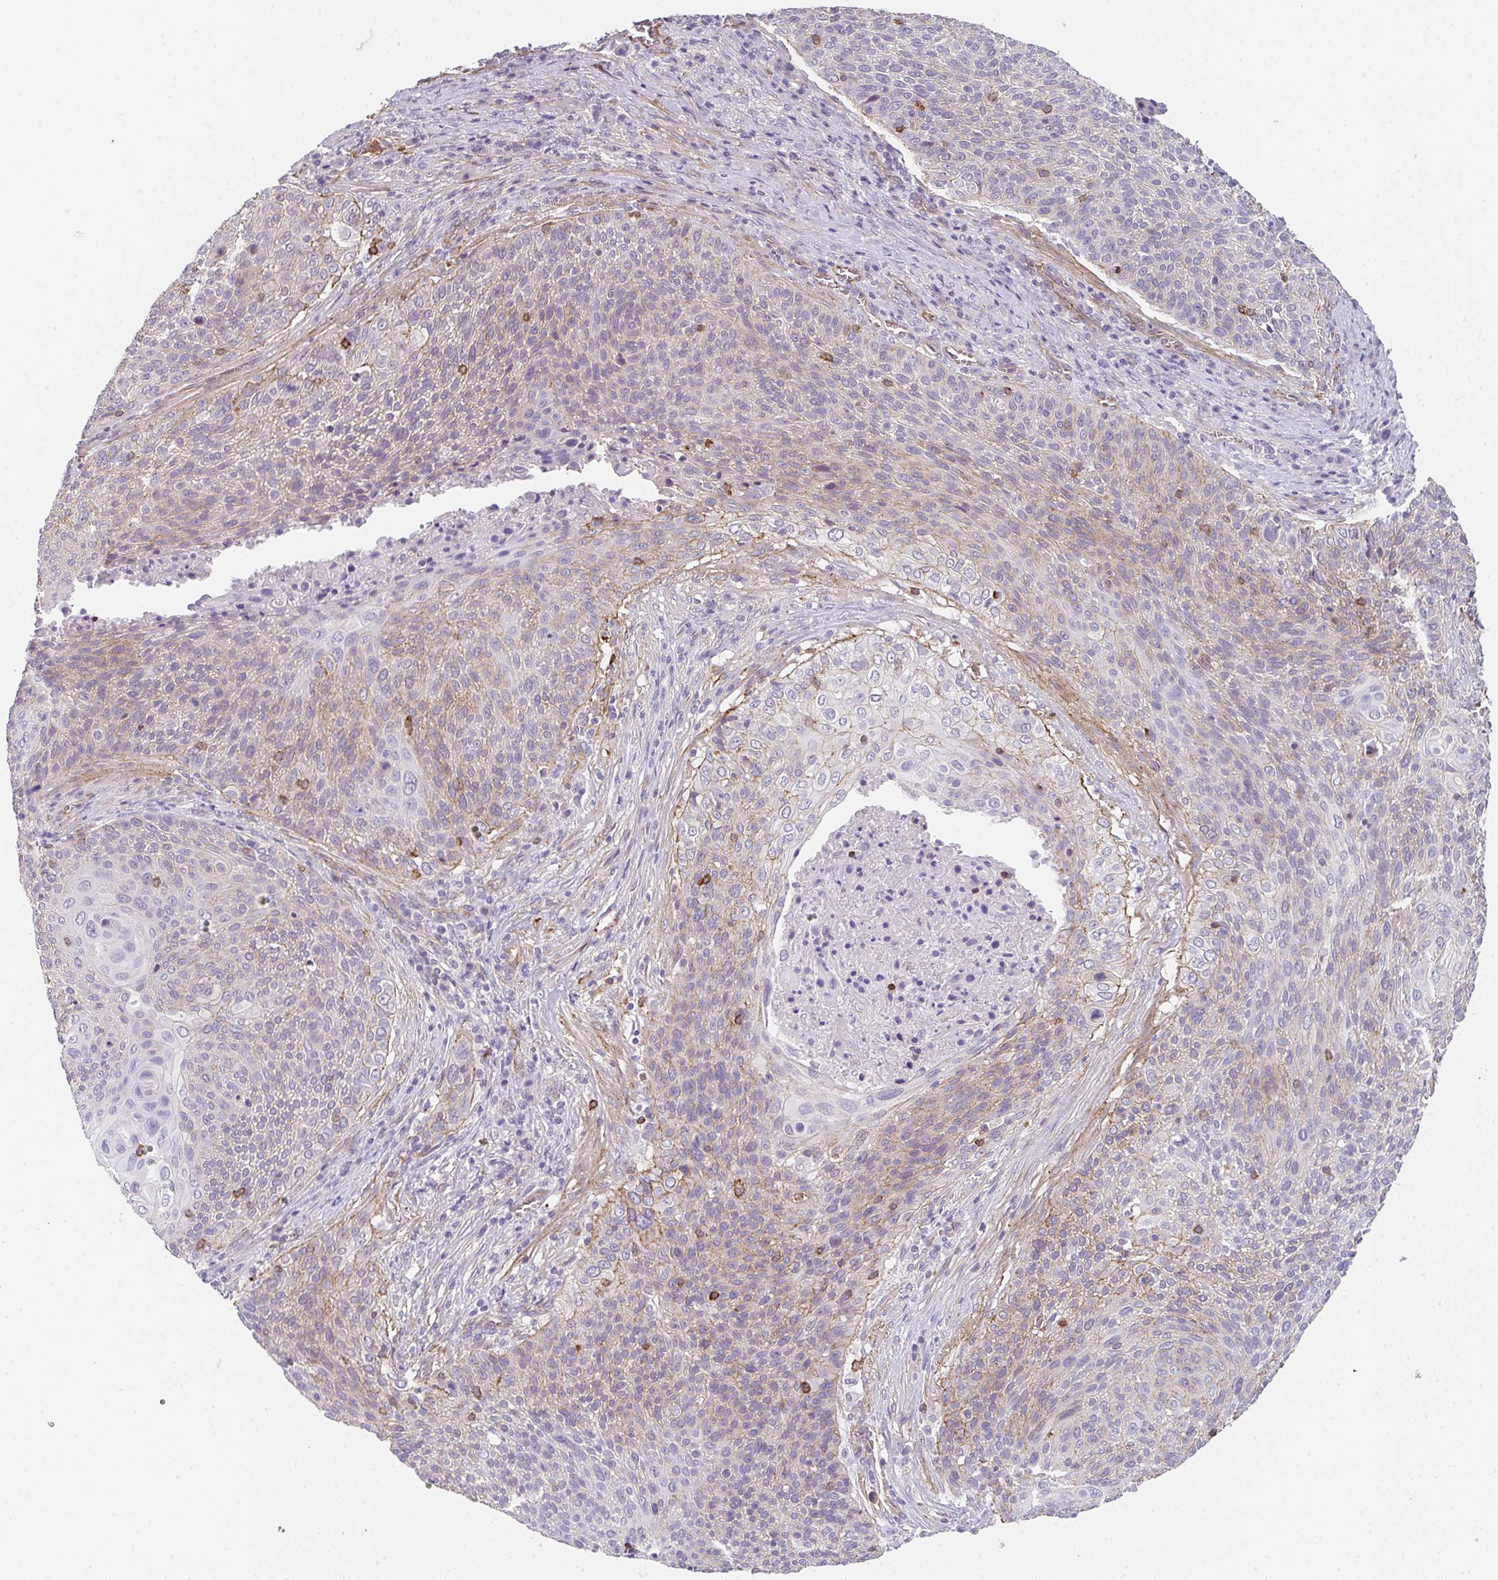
{"staining": {"intensity": "weak", "quantity": "<25%", "location": "cytoplasmic/membranous"}, "tissue": "cervical cancer", "cell_type": "Tumor cells", "image_type": "cancer", "snomed": [{"axis": "morphology", "description": "Squamous cell carcinoma, NOS"}, {"axis": "topography", "description": "Cervix"}], "caption": "Photomicrograph shows no protein positivity in tumor cells of cervical squamous cell carcinoma tissue. (Brightfield microscopy of DAB (3,3'-diaminobenzidine) immunohistochemistry at high magnification).", "gene": "DBN1", "patient": {"sex": "female", "age": 31}}